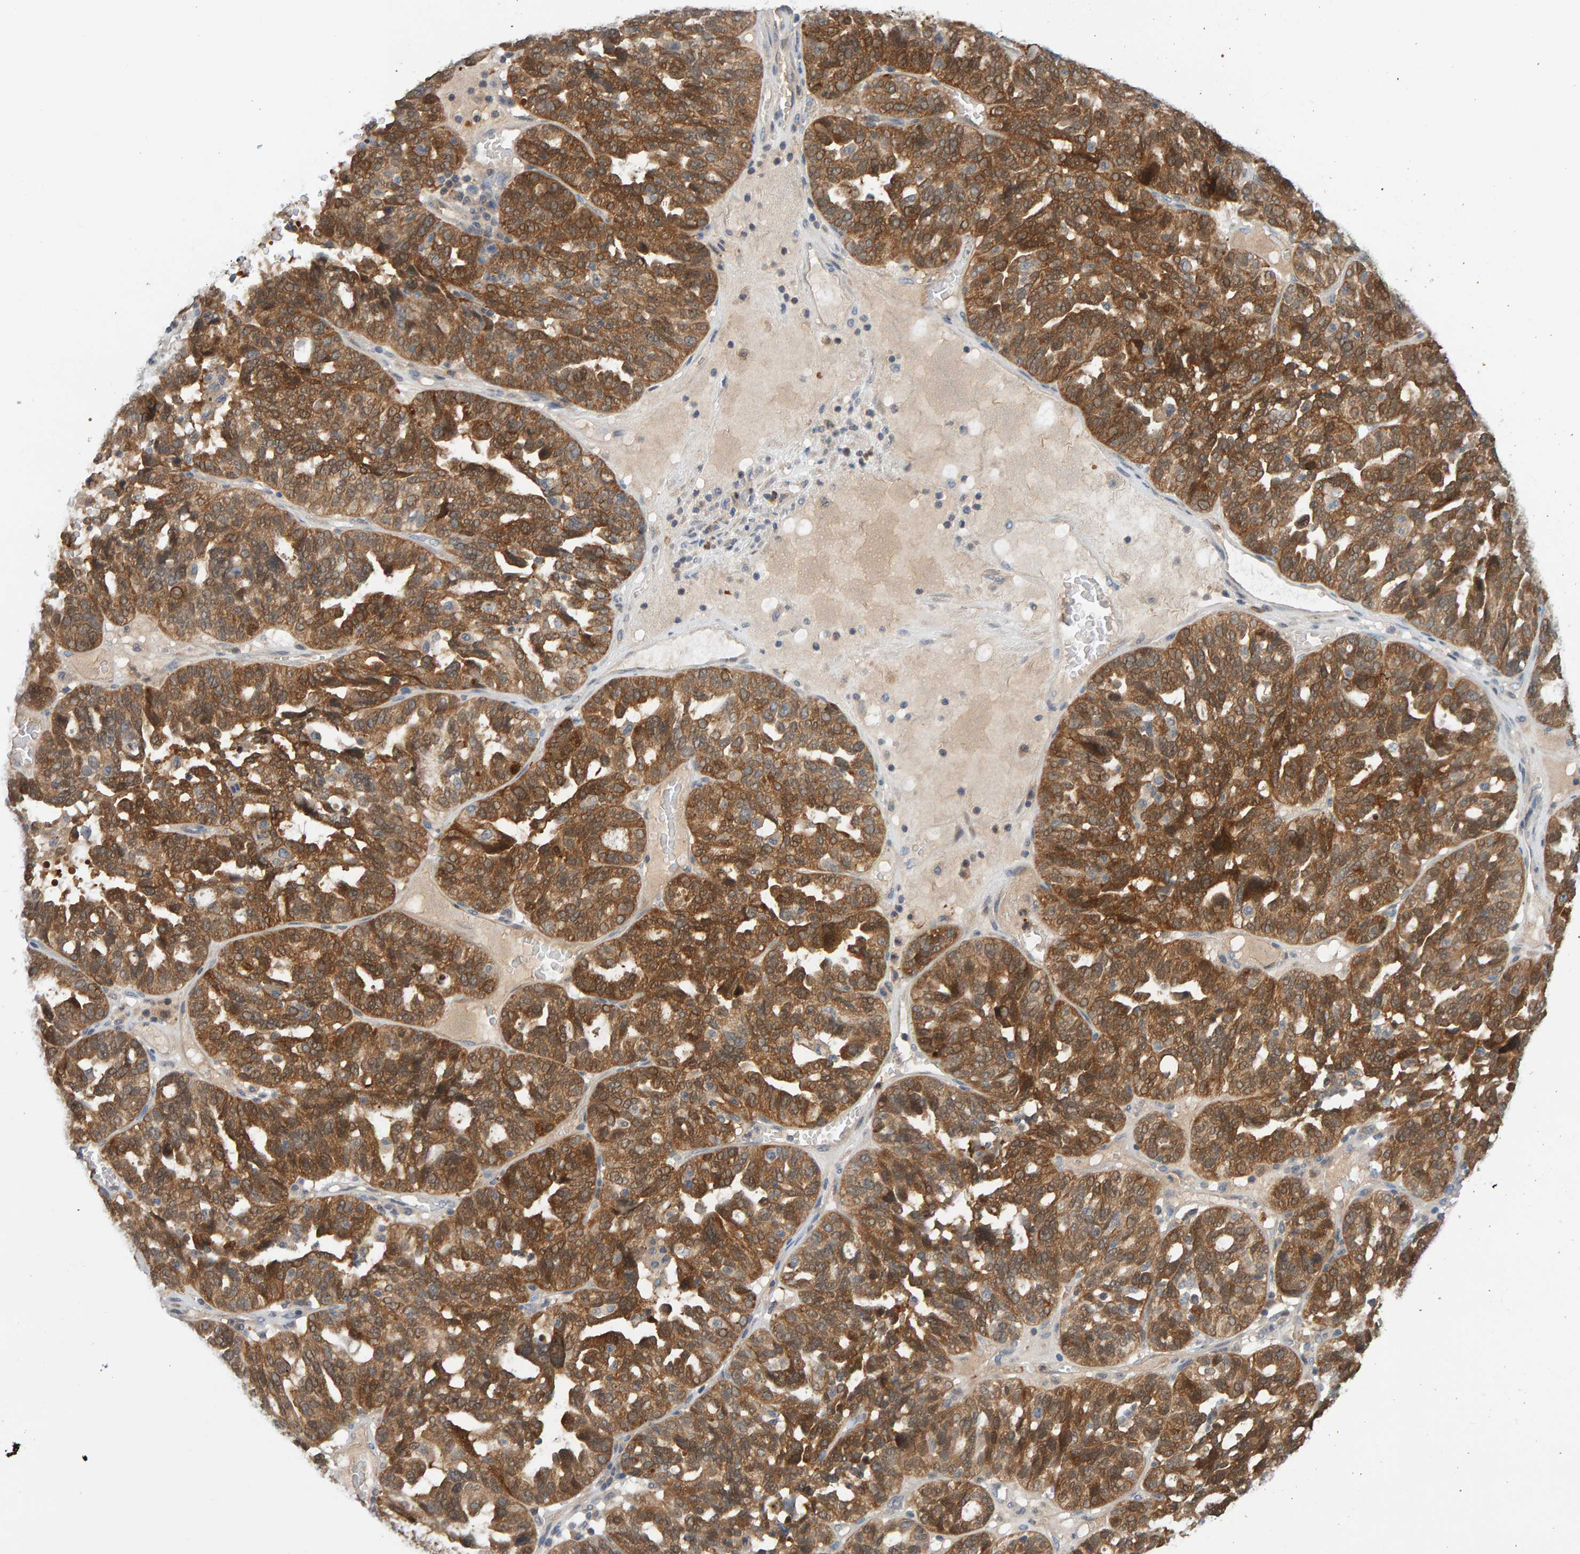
{"staining": {"intensity": "moderate", "quantity": ">75%", "location": "cytoplasmic/membranous"}, "tissue": "ovarian cancer", "cell_type": "Tumor cells", "image_type": "cancer", "snomed": [{"axis": "morphology", "description": "Cystadenocarcinoma, serous, NOS"}, {"axis": "topography", "description": "Ovary"}], "caption": "This image displays immunohistochemistry (IHC) staining of human serous cystadenocarcinoma (ovarian), with medium moderate cytoplasmic/membranous positivity in about >75% of tumor cells.", "gene": "TATDN1", "patient": {"sex": "female", "age": 59}}